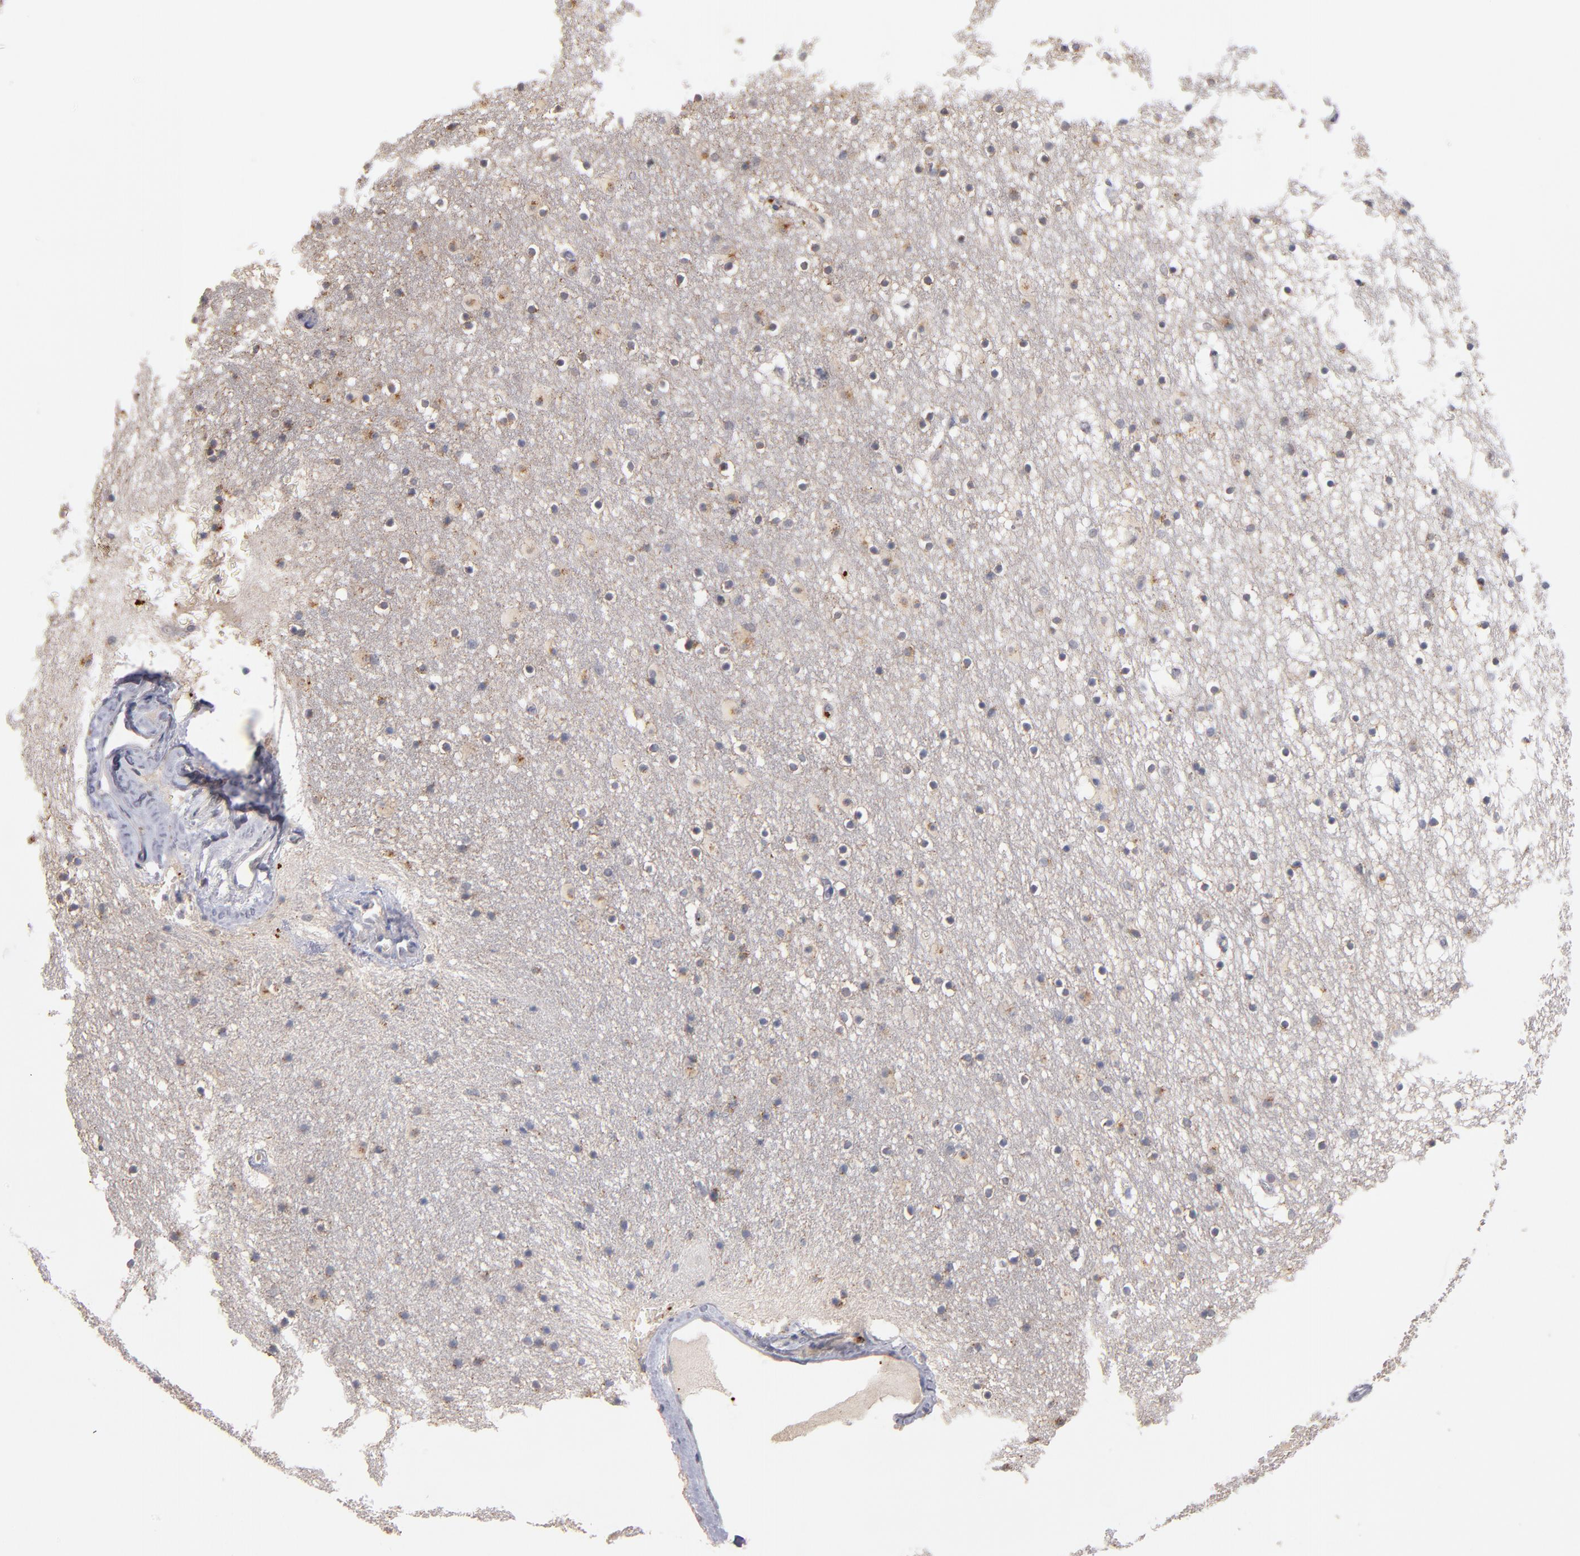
{"staining": {"intensity": "weak", "quantity": "<25%", "location": "cytoplasmic/membranous"}, "tissue": "caudate", "cell_type": "Glial cells", "image_type": "normal", "snomed": [{"axis": "morphology", "description": "Normal tissue, NOS"}, {"axis": "topography", "description": "Lateral ventricle wall"}], "caption": "Glial cells are negative for brown protein staining in unremarkable caudate.", "gene": "SELP", "patient": {"sex": "male", "age": 45}}